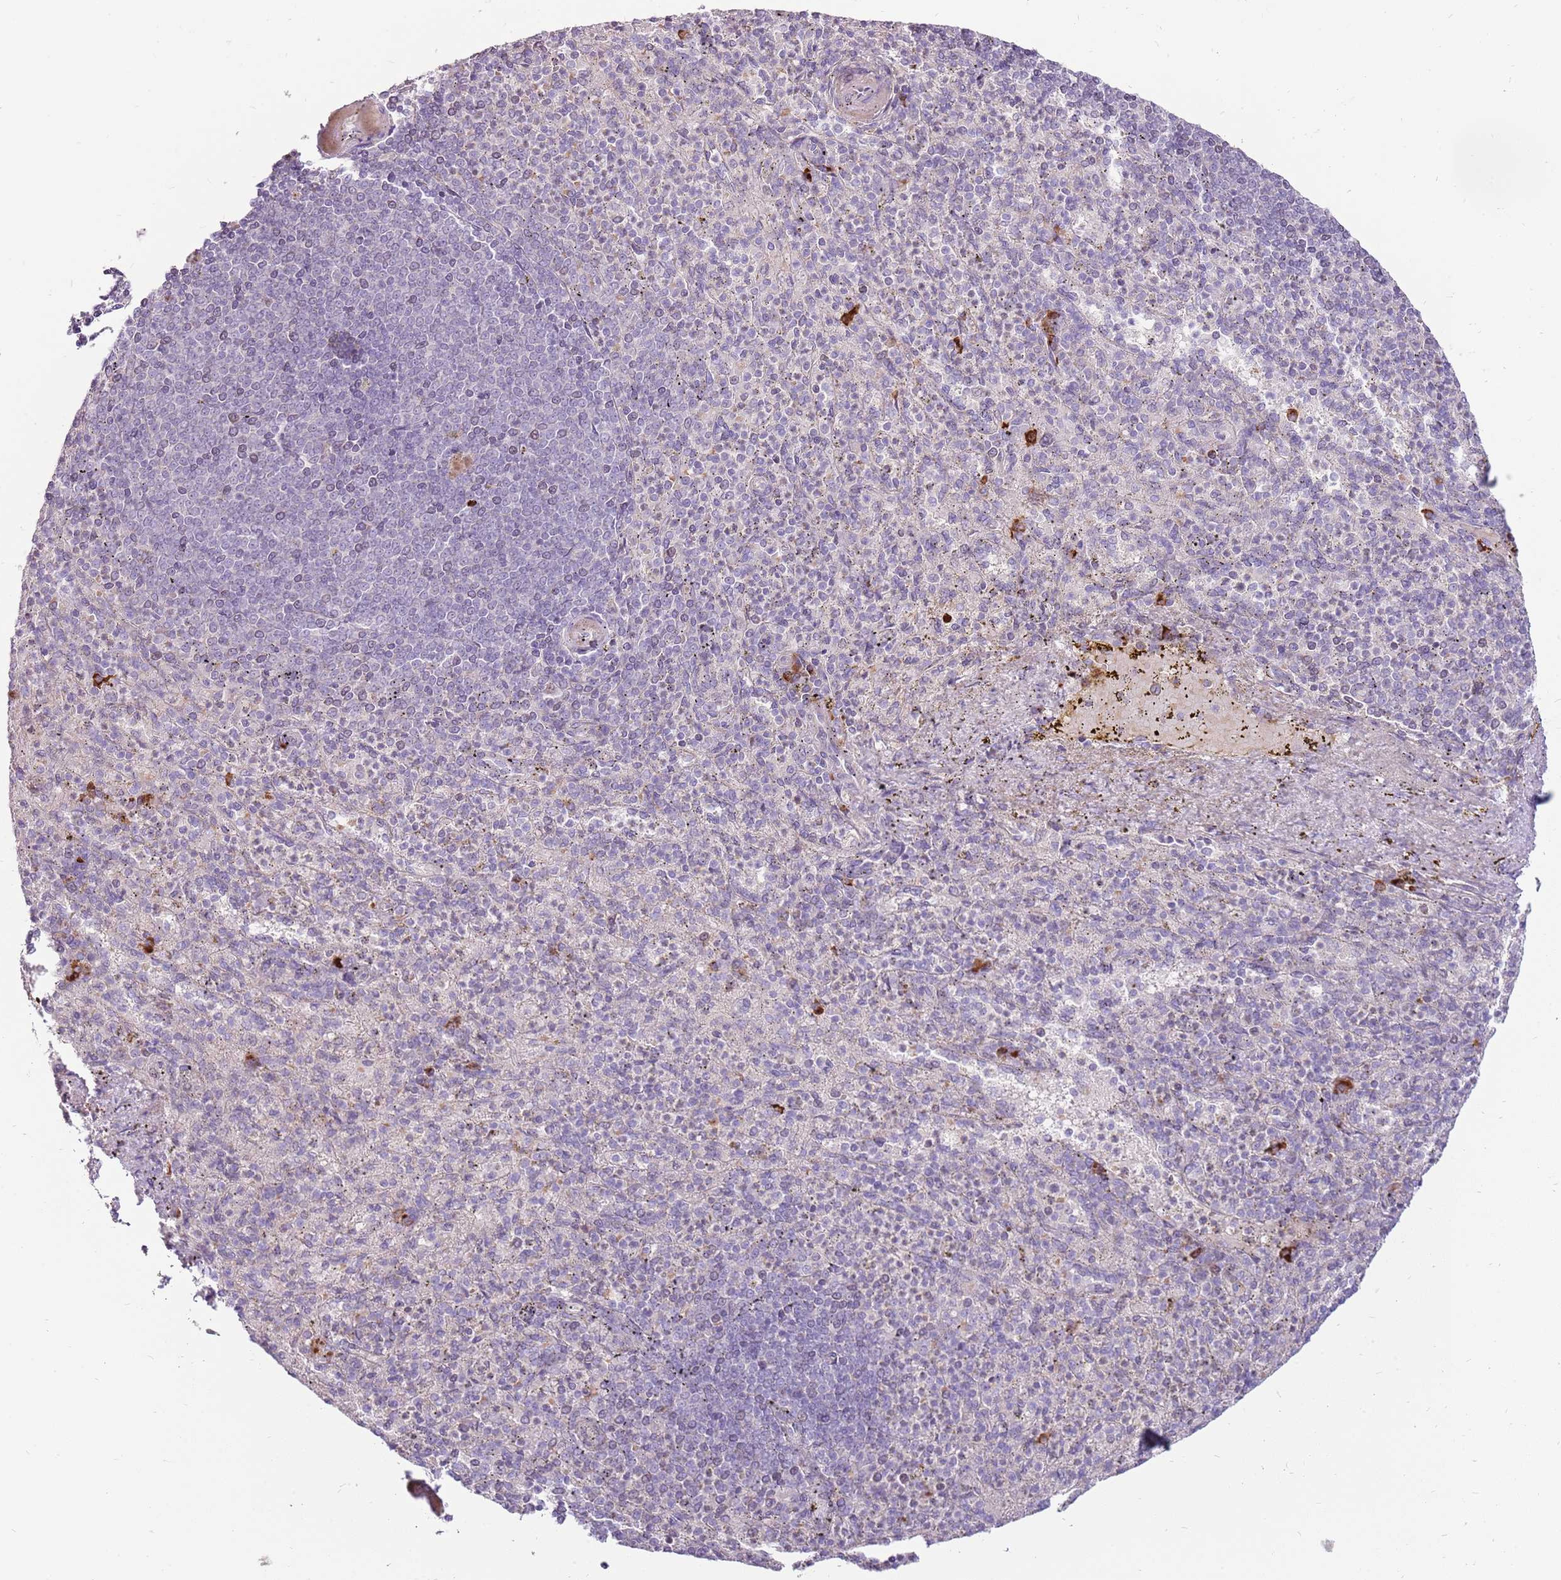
{"staining": {"intensity": "strong", "quantity": "<25%", "location": "cytoplasmic/membranous"}, "tissue": "spleen", "cell_type": "Cells in red pulp", "image_type": "normal", "snomed": [{"axis": "morphology", "description": "Normal tissue, NOS"}, {"axis": "topography", "description": "Spleen"}], "caption": "This is a photomicrograph of immunohistochemistry (IHC) staining of unremarkable spleen, which shows strong positivity in the cytoplasmic/membranous of cells in red pulp.", "gene": "MCUB", "patient": {"sex": "female", "age": 74}}